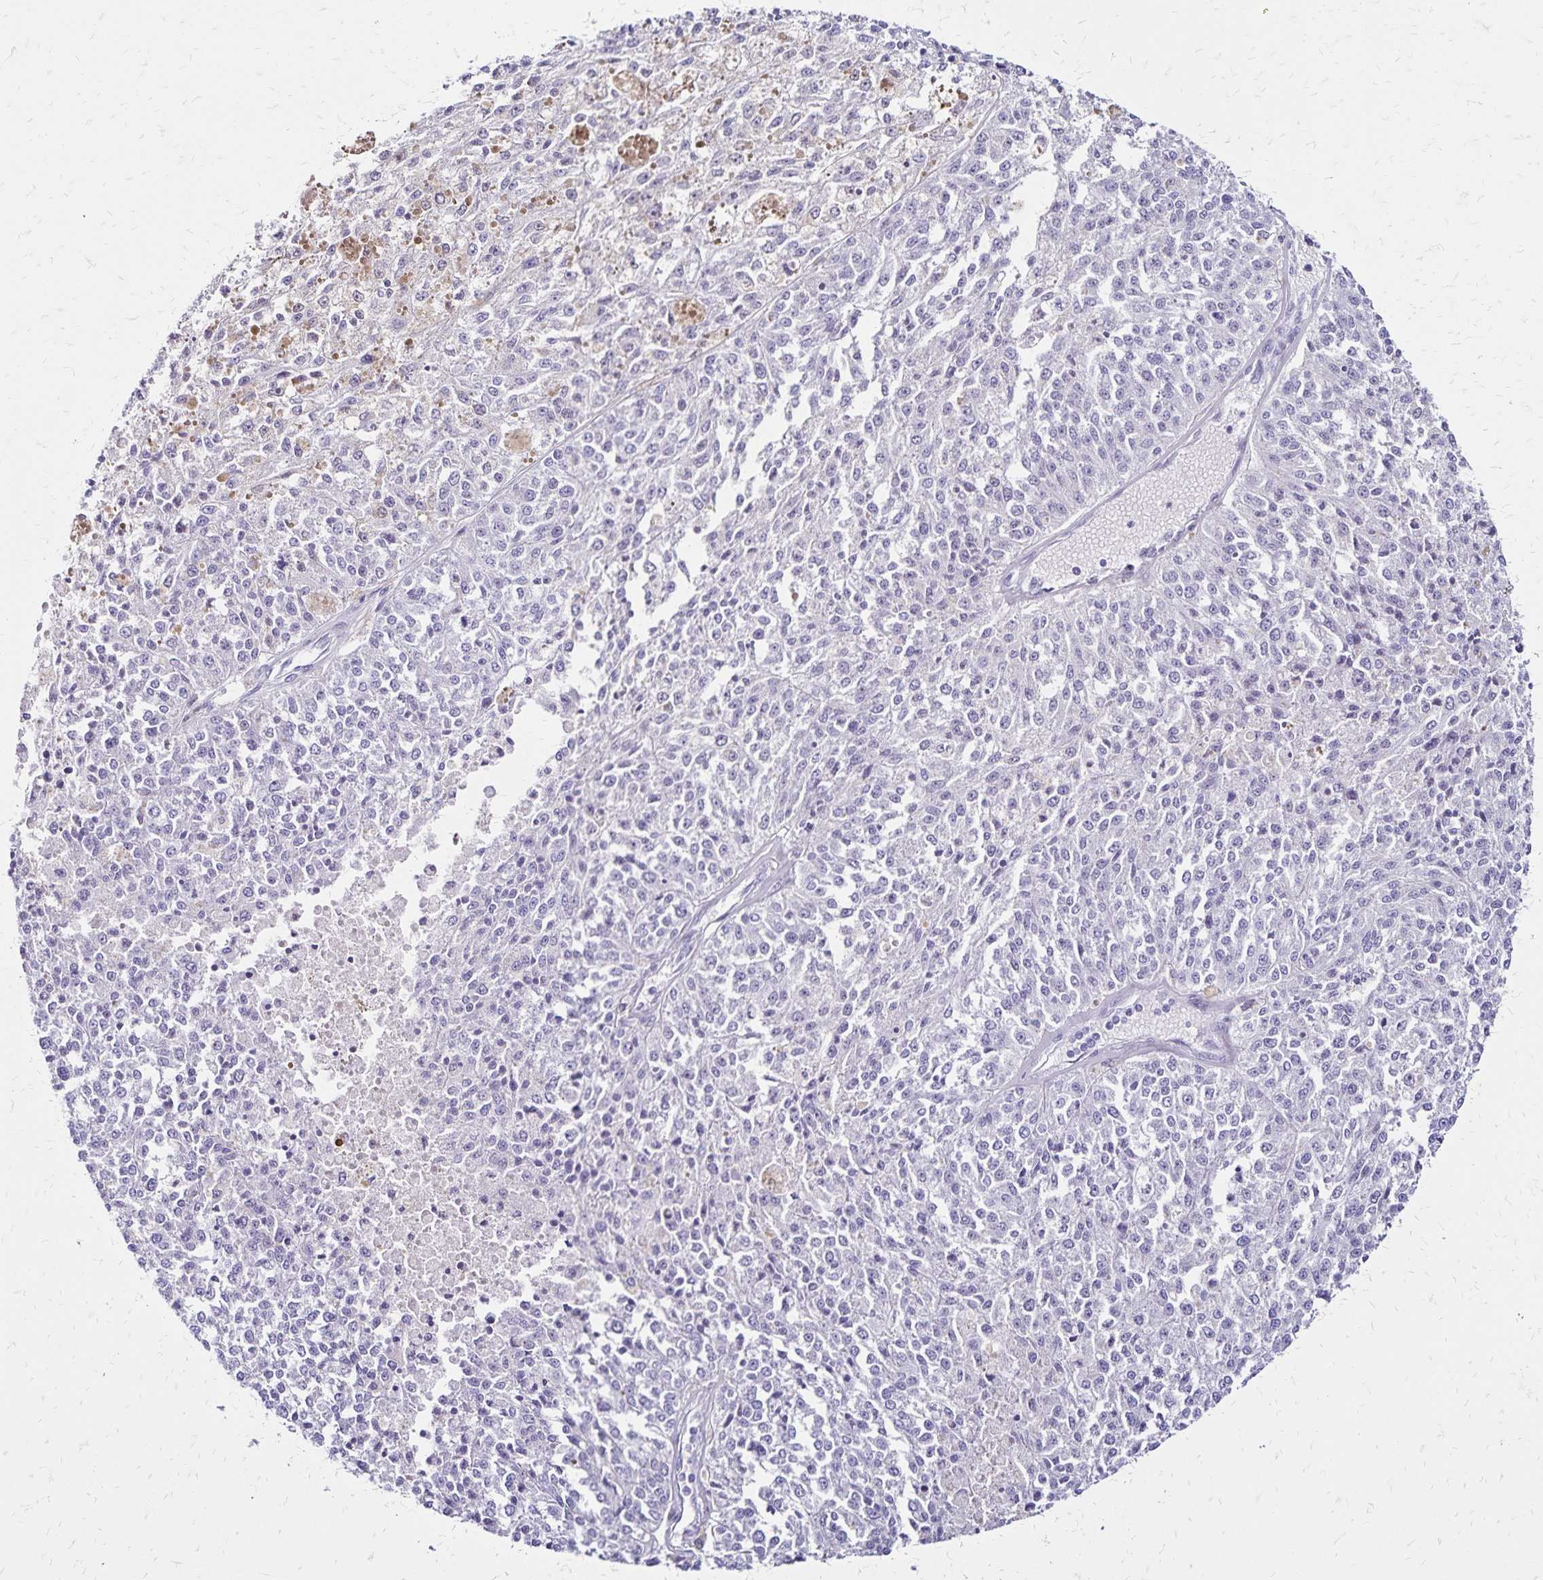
{"staining": {"intensity": "negative", "quantity": "none", "location": "none"}, "tissue": "melanoma", "cell_type": "Tumor cells", "image_type": "cancer", "snomed": [{"axis": "morphology", "description": "Malignant melanoma, Metastatic site"}, {"axis": "topography", "description": "Lymph node"}], "caption": "This is an immunohistochemistry micrograph of human melanoma. There is no expression in tumor cells.", "gene": "LIN28B", "patient": {"sex": "female", "age": 64}}